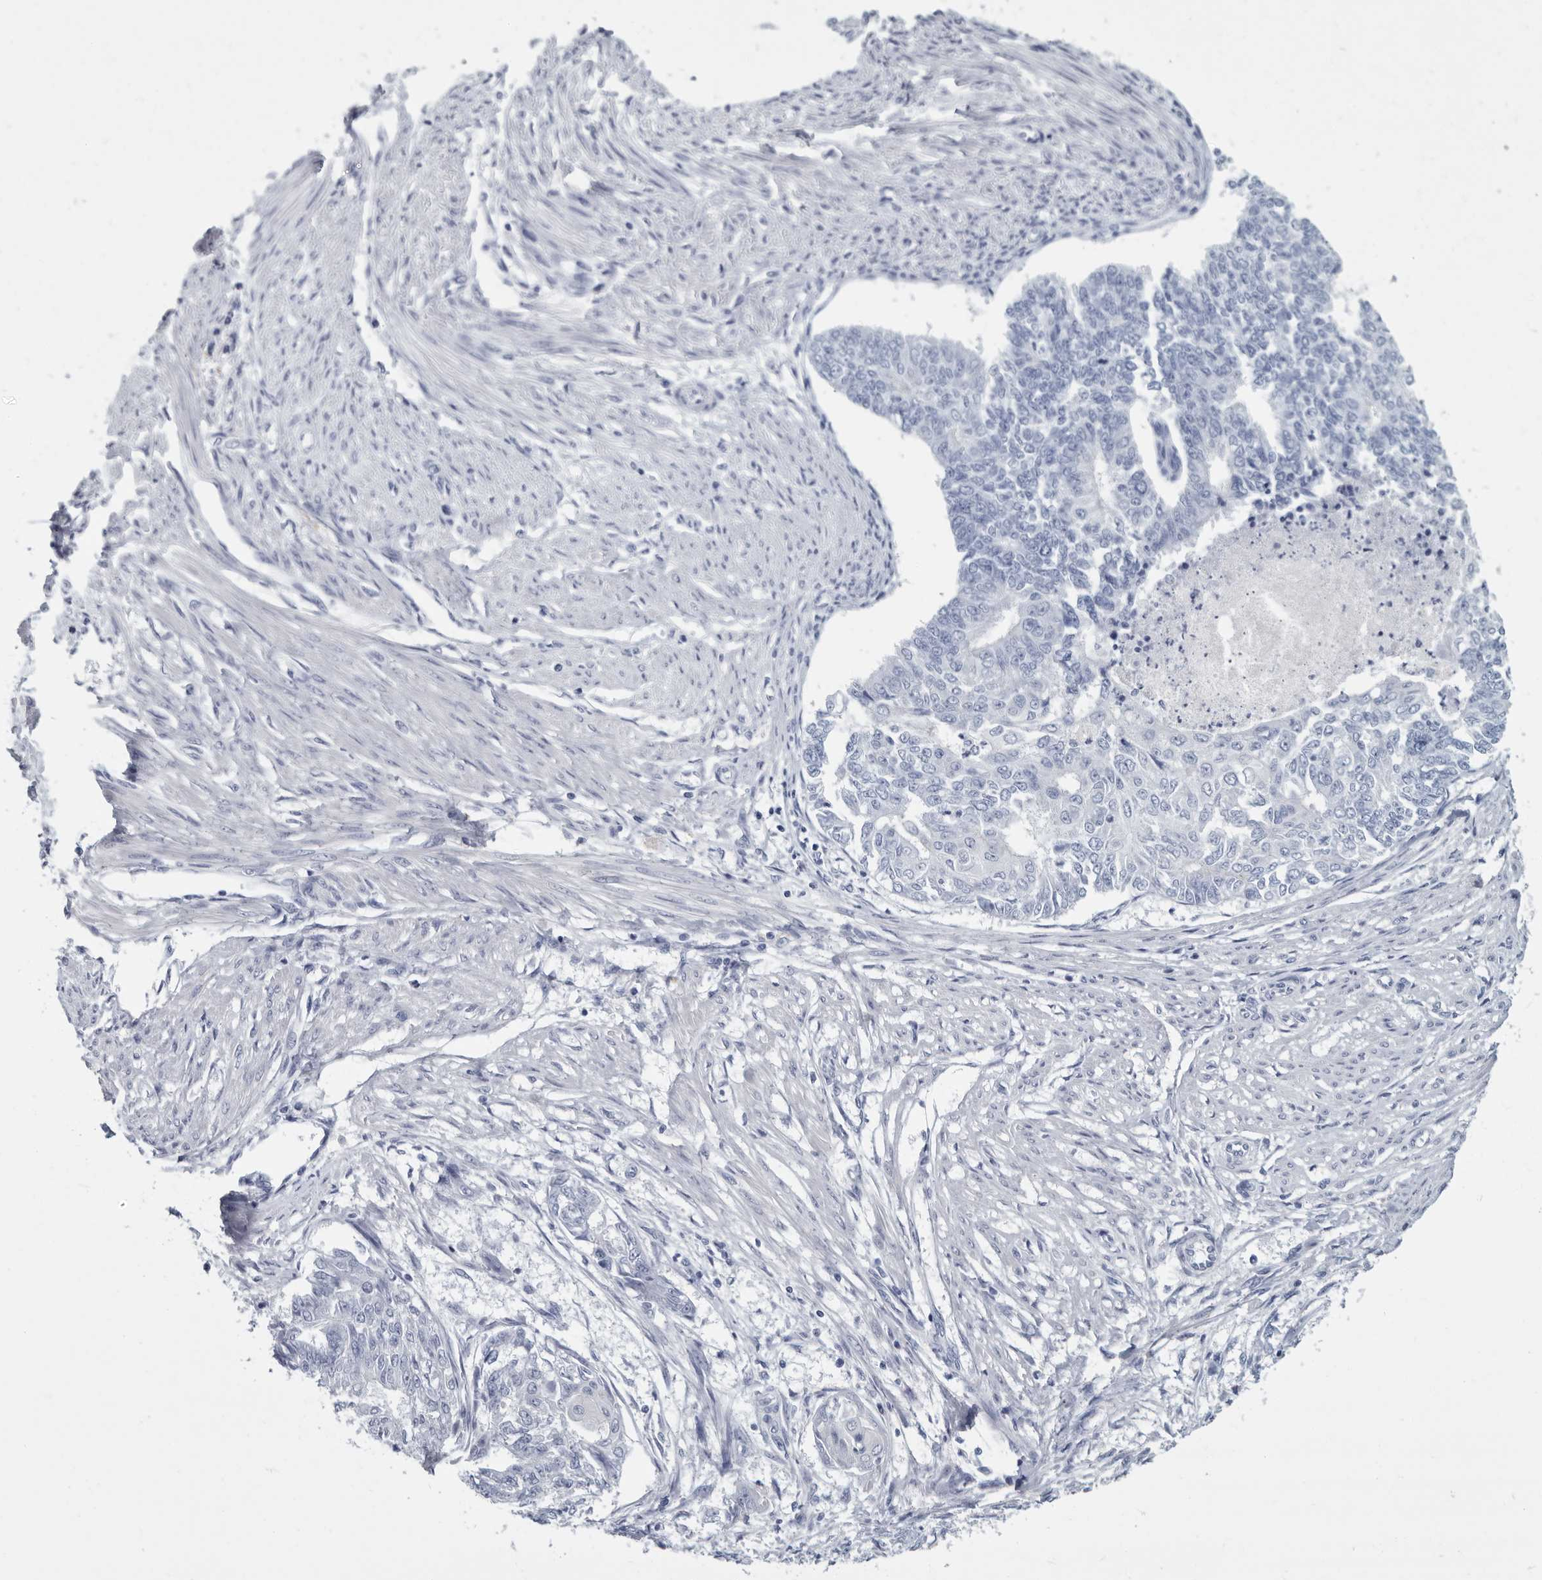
{"staining": {"intensity": "negative", "quantity": "none", "location": "none"}, "tissue": "endometrial cancer", "cell_type": "Tumor cells", "image_type": "cancer", "snomed": [{"axis": "morphology", "description": "Adenocarcinoma, NOS"}, {"axis": "topography", "description": "Endometrium"}], "caption": "Tumor cells are negative for brown protein staining in endometrial adenocarcinoma.", "gene": "WRAP73", "patient": {"sex": "female", "age": 32}}